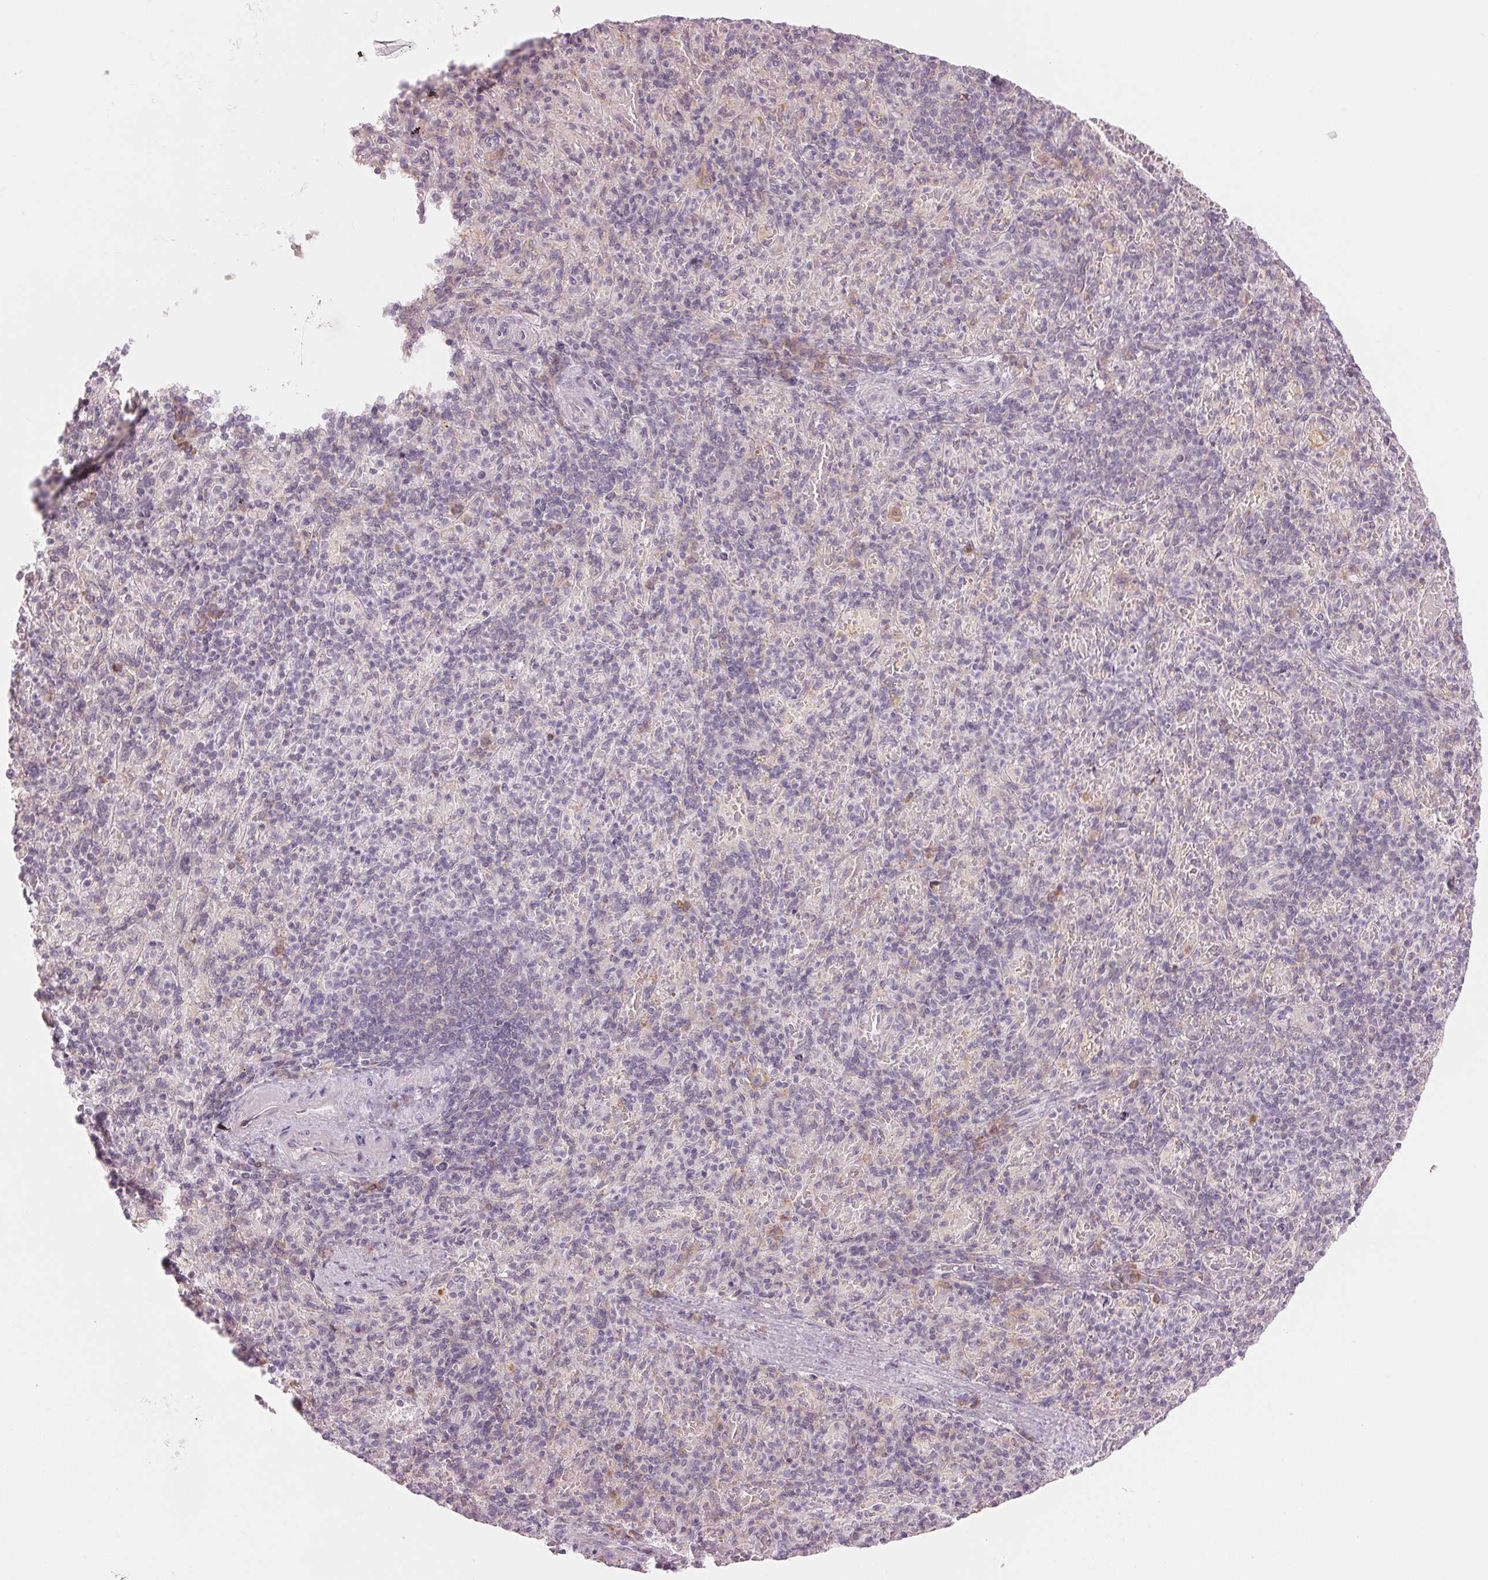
{"staining": {"intensity": "negative", "quantity": "none", "location": "none"}, "tissue": "spleen", "cell_type": "Cells in red pulp", "image_type": "normal", "snomed": [{"axis": "morphology", "description": "Normal tissue, NOS"}, {"axis": "topography", "description": "Spleen"}], "caption": "An image of human spleen is negative for staining in cells in red pulp. (DAB (3,3'-diaminobenzidine) immunohistochemistry, high magnification).", "gene": "GNMT", "patient": {"sex": "female", "age": 74}}